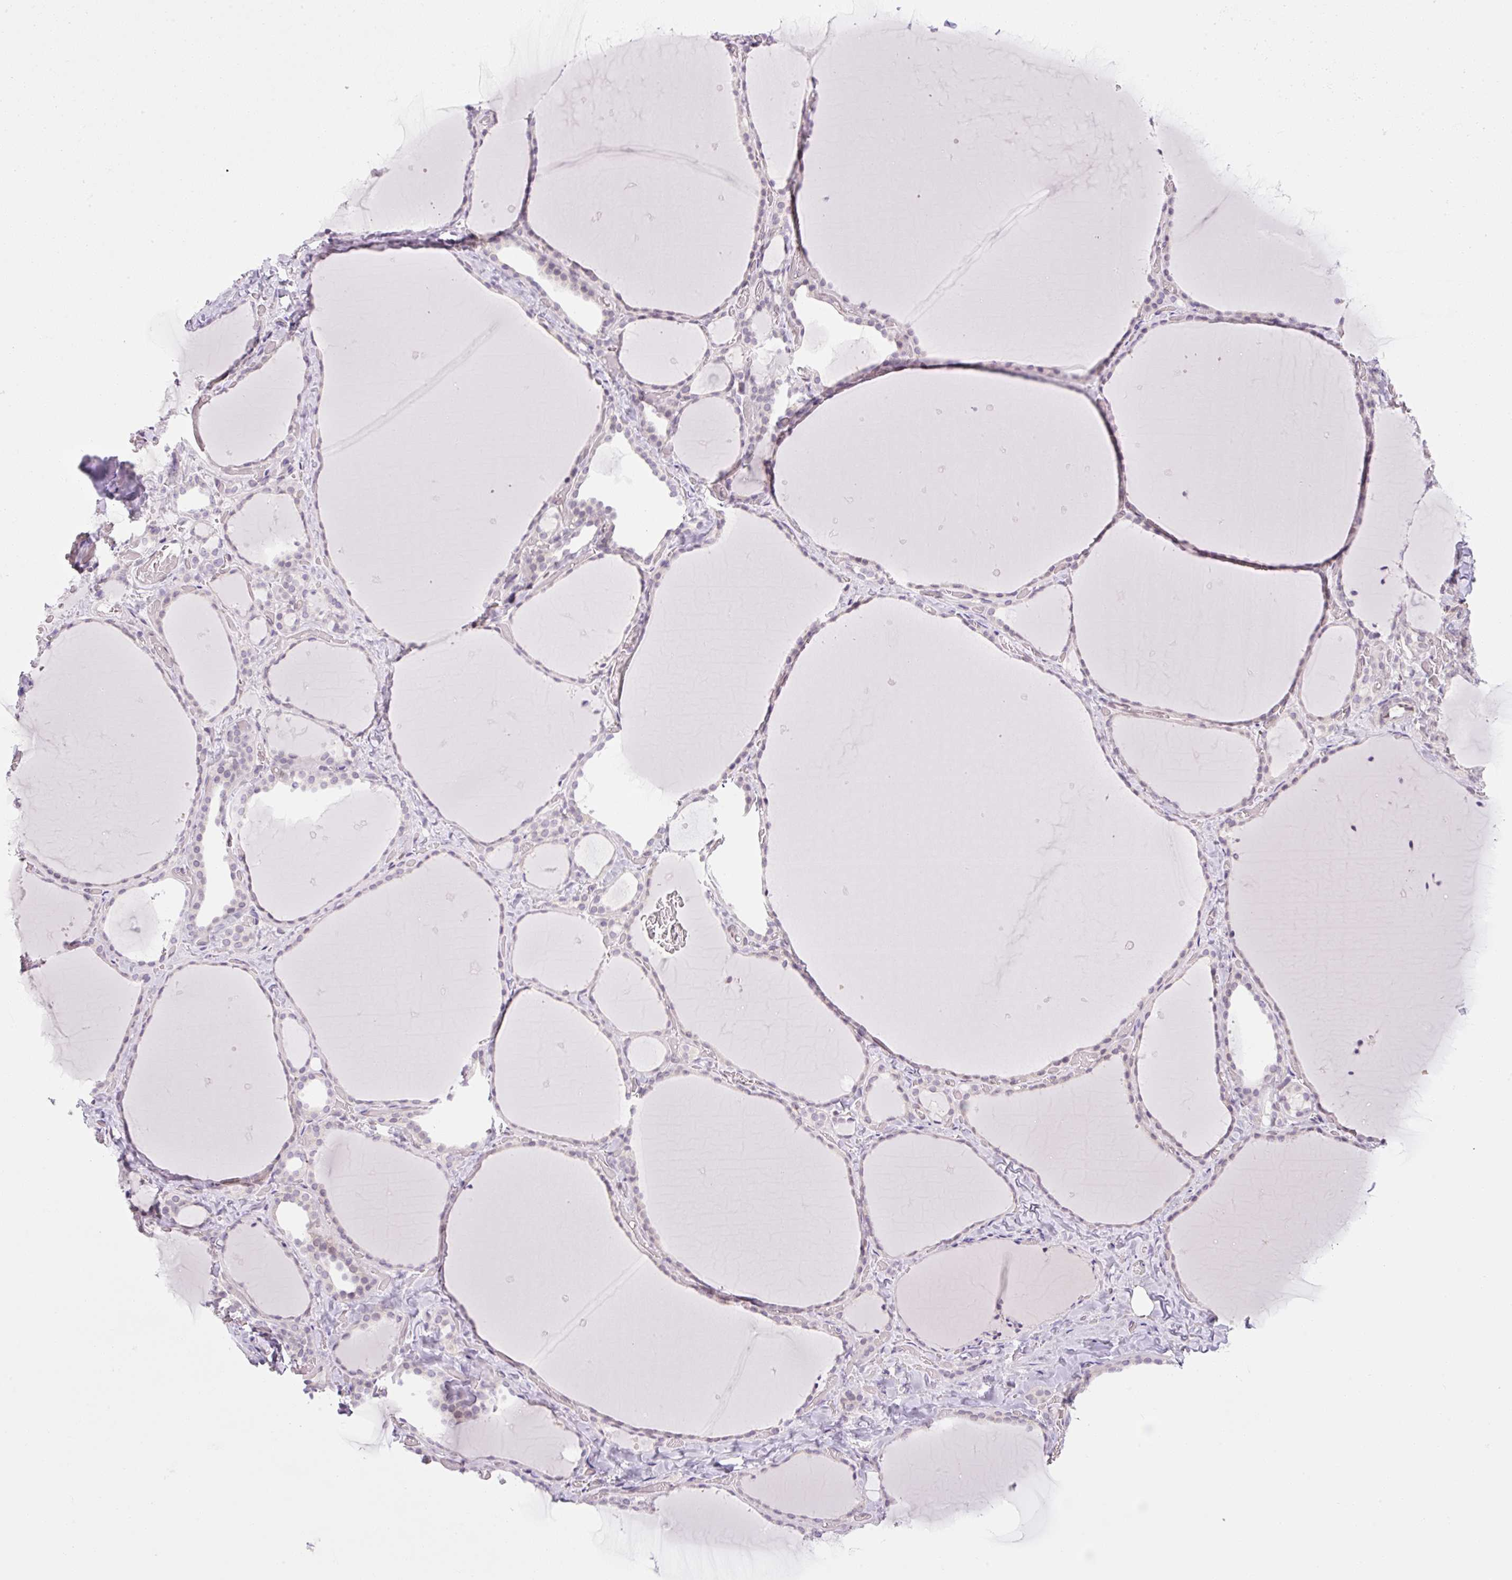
{"staining": {"intensity": "weak", "quantity": "<25%", "location": "nuclear"}, "tissue": "thyroid gland", "cell_type": "Glandular cells", "image_type": "normal", "snomed": [{"axis": "morphology", "description": "Normal tissue, NOS"}, {"axis": "topography", "description": "Thyroid gland"}], "caption": "Immunohistochemical staining of unremarkable thyroid gland demonstrates no significant staining in glandular cells.", "gene": "SYNE3", "patient": {"sex": "female", "age": 36}}